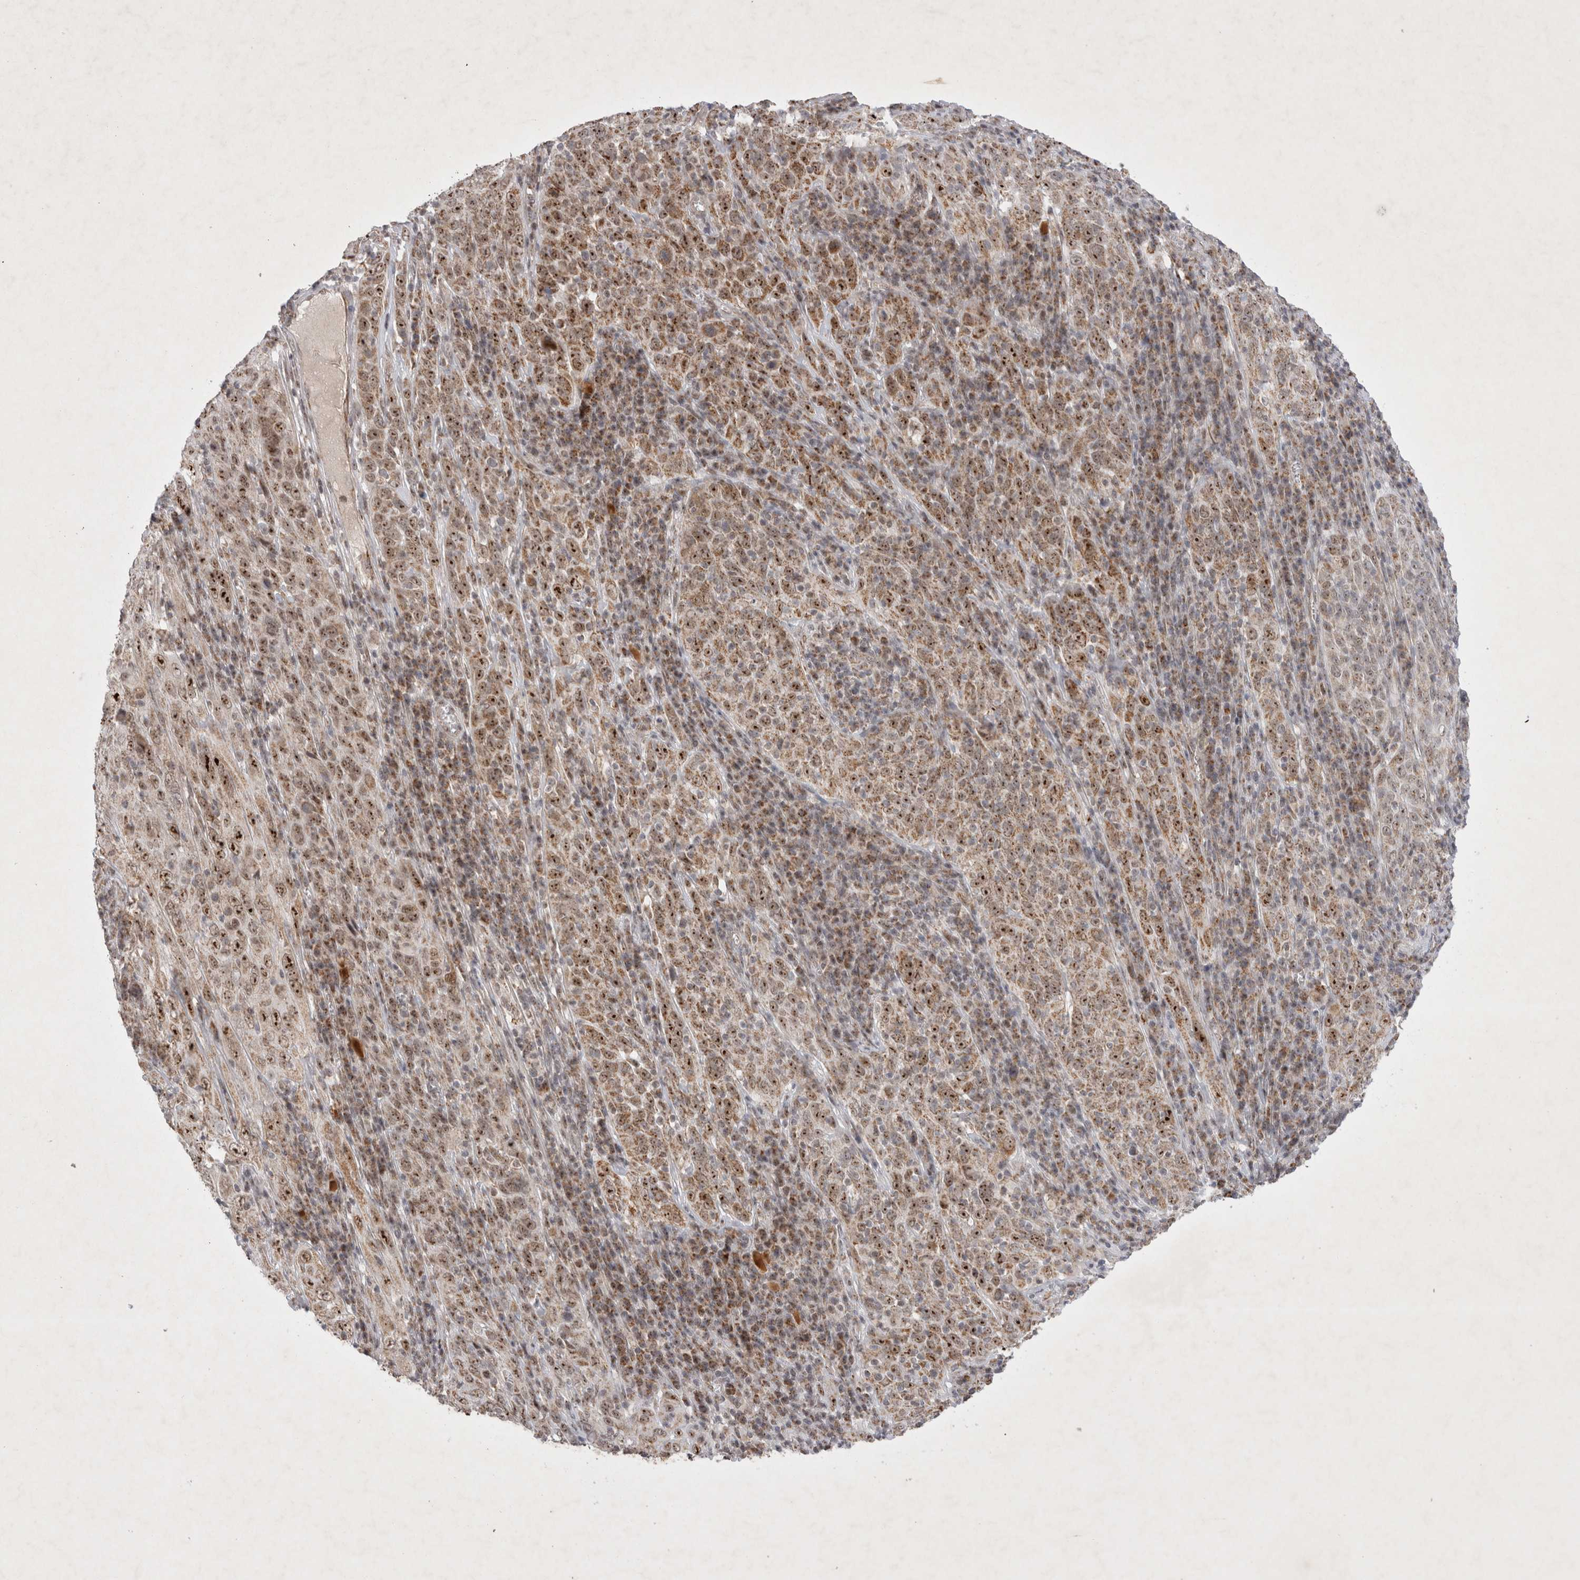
{"staining": {"intensity": "moderate", "quantity": ">75%", "location": "cytoplasmic/membranous,nuclear"}, "tissue": "cervical cancer", "cell_type": "Tumor cells", "image_type": "cancer", "snomed": [{"axis": "morphology", "description": "Squamous cell carcinoma, NOS"}, {"axis": "topography", "description": "Cervix"}], "caption": "A histopathology image showing moderate cytoplasmic/membranous and nuclear expression in about >75% of tumor cells in cervical cancer (squamous cell carcinoma), as visualized by brown immunohistochemical staining.", "gene": "MRPL37", "patient": {"sex": "female", "age": 46}}